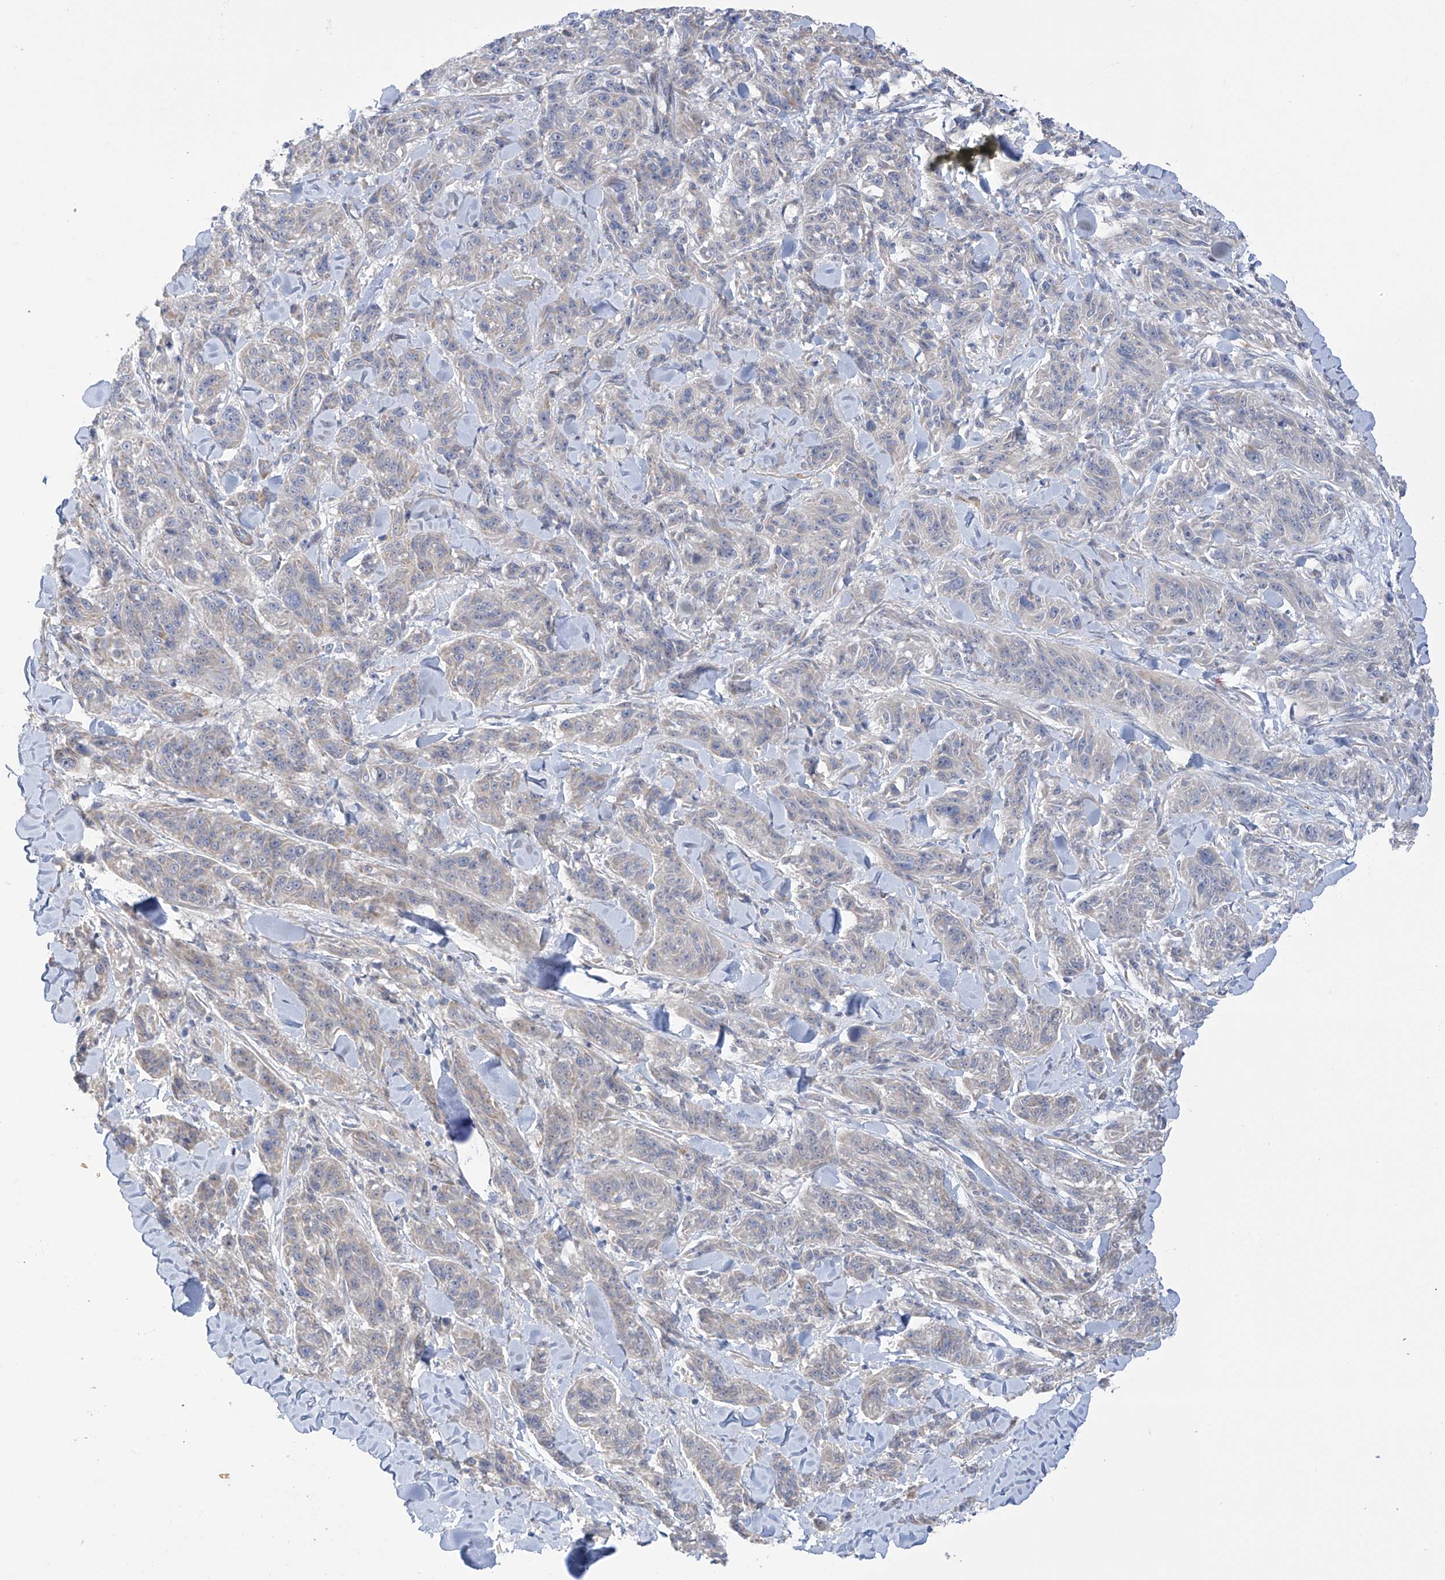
{"staining": {"intensity": "negative", "quantity": "none", "location": "none"}, "tissue": "melanoma", "cell_type": "Tumor cells", "image_type": "cancer", "snomed": [{"axis": "morphology", "description": "Malignant melanoma, NOS"}, {"axis": "topography", "description": "Skin"}], "caption": "Immunohistochemistry micrograph of neoplastic tissue: human malignant melanoma stained with DAB shows no significant protein staining in tumor cells.", "gene": "ZNF641", "patient": {"sex": "male", "age": 53}}